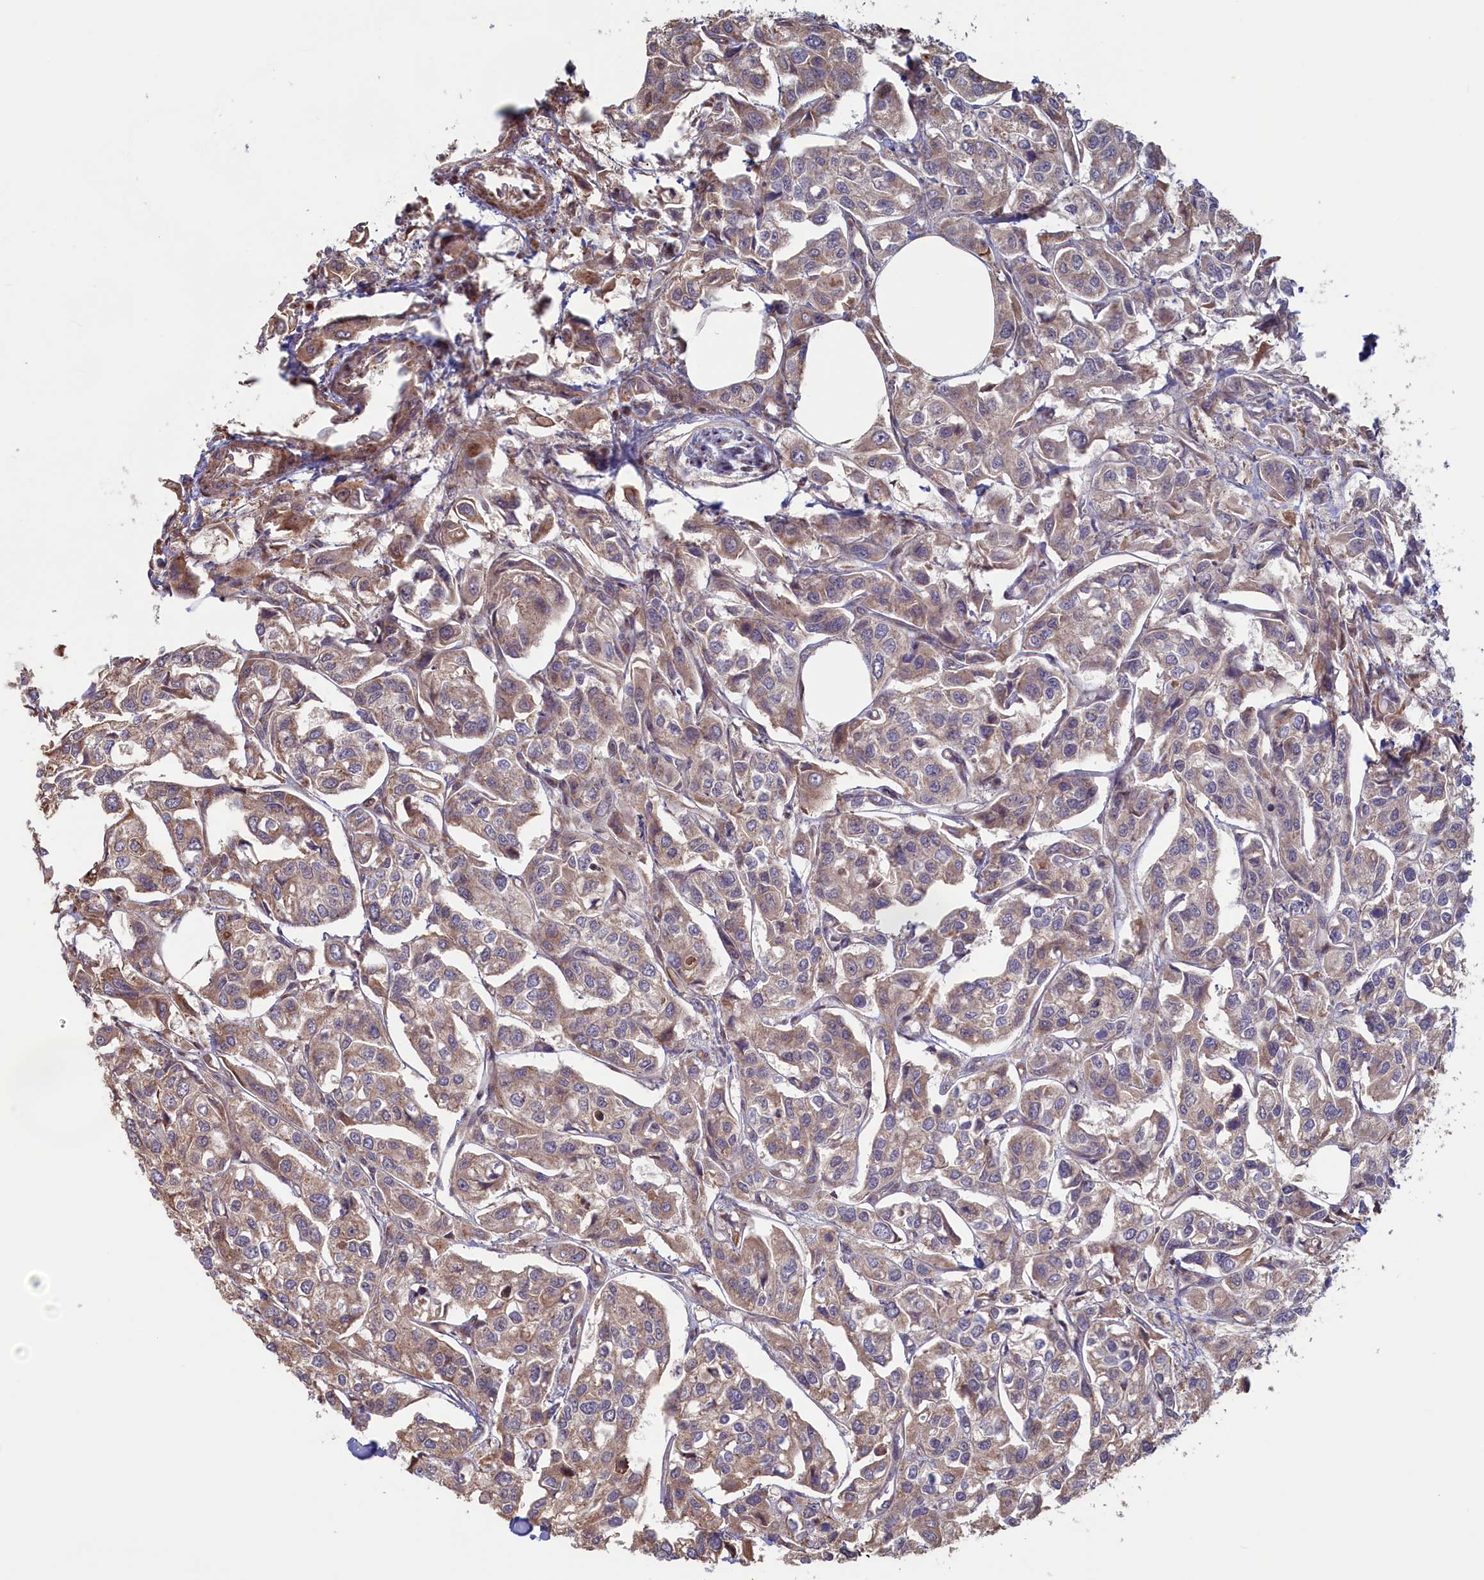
{"staining": {"intensity": "weak", "quantity": ">75%", "location": "cytoplasmic/membranous"}, "tissue": "urothelial cancer", "cell_type": "Tumor cells", "image_type": "cancer", "snomed": [{"axis": "morphology", "description": "Urothelial carcinoma, High grade"}, {"axis": "topography", "description": "Urinary bladder"}], "caption": "Immunohistochemistry of urothelial carcinoma (high-grade) exhibits low levels of weak cytoplasmic/membranous positivity in about >75% of tumor cells.", "gene": "RILPL1", "patient": {"sex": "male", "age": 67}}